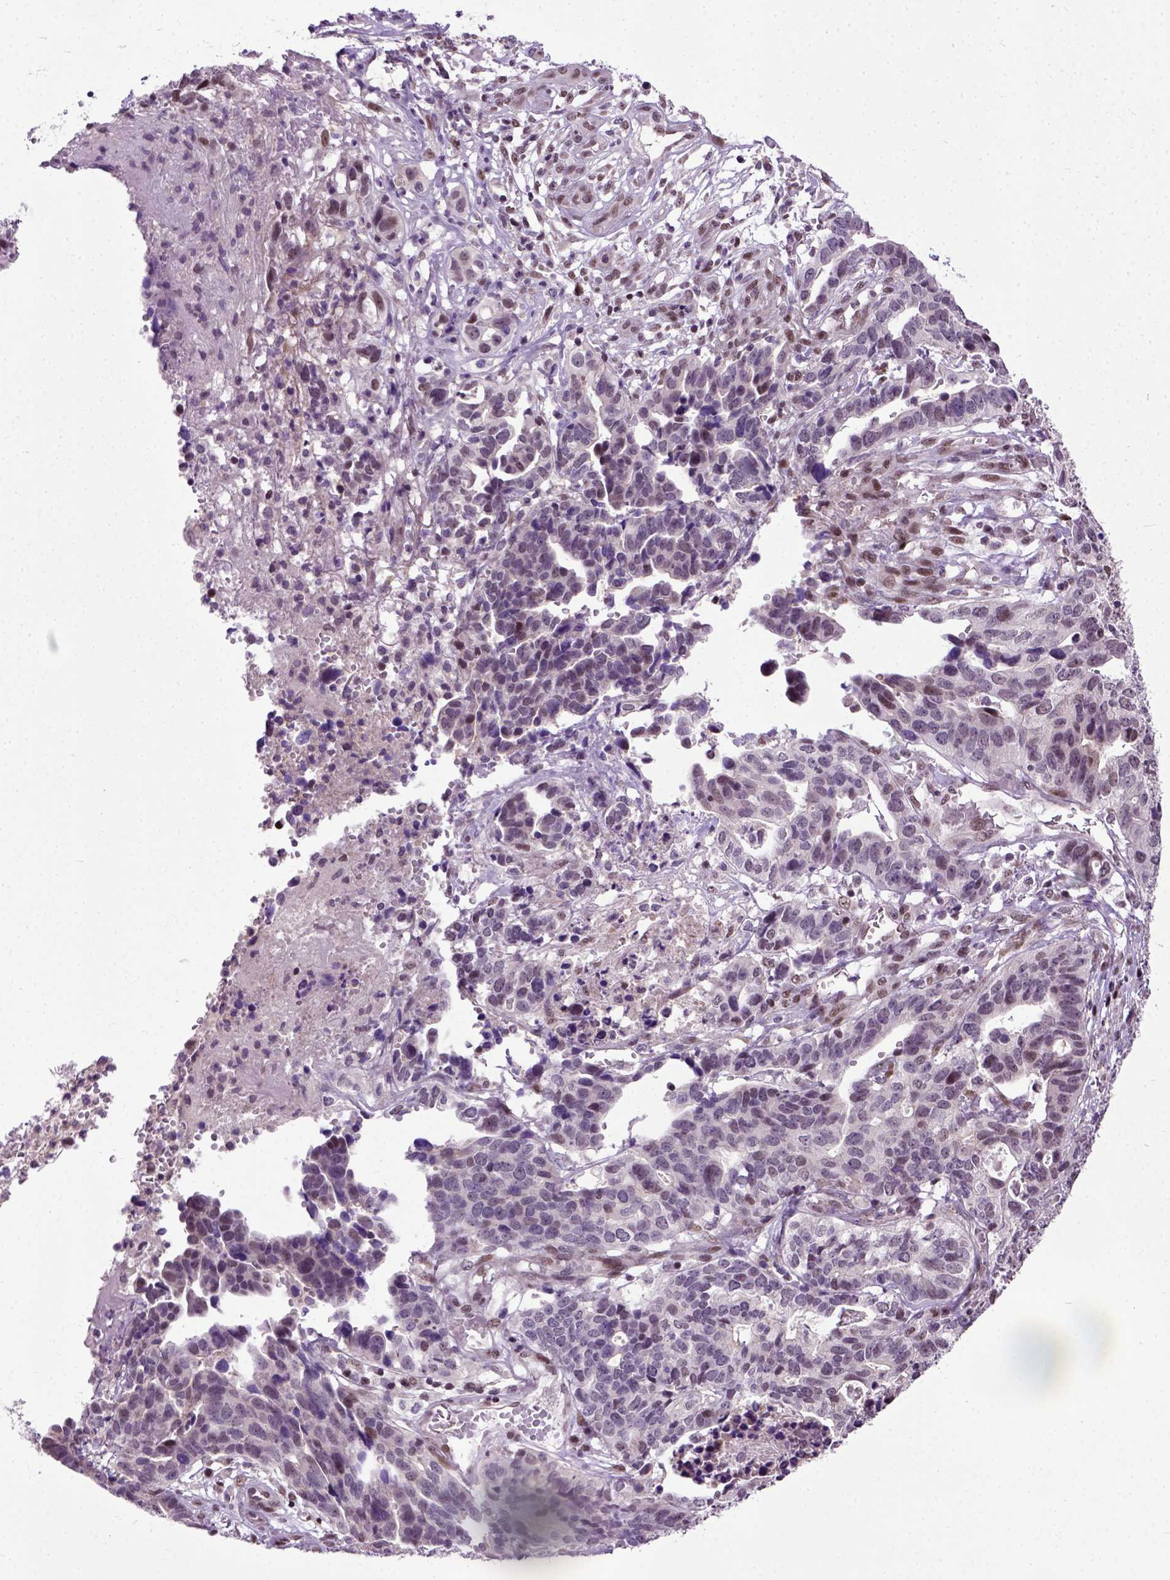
{"staining": {"intensity": "moderate", "quantity": "<25%", "location": "nuclear"}, "tissue": "stomach cancer", "cell_type": "Tumor cells", "image_type": "cancer", "snomed": [{"axis": "morphology", "description": "Adenocarcinoma, NOS"}, {"axis": "topography", "description": "Stomach, upper"}], "caption": "Immunohistochemical staining of stomach adenocarcinoma shows low levels of moderate nuclear protein staining in about <25% of tumor cells. (DAB (3,3'-diaminobenzidine) = brown stain, brightfield microscopy at high magnification).", "gene": "UBA3", "patient": {"sex": "female", "age": 67}}